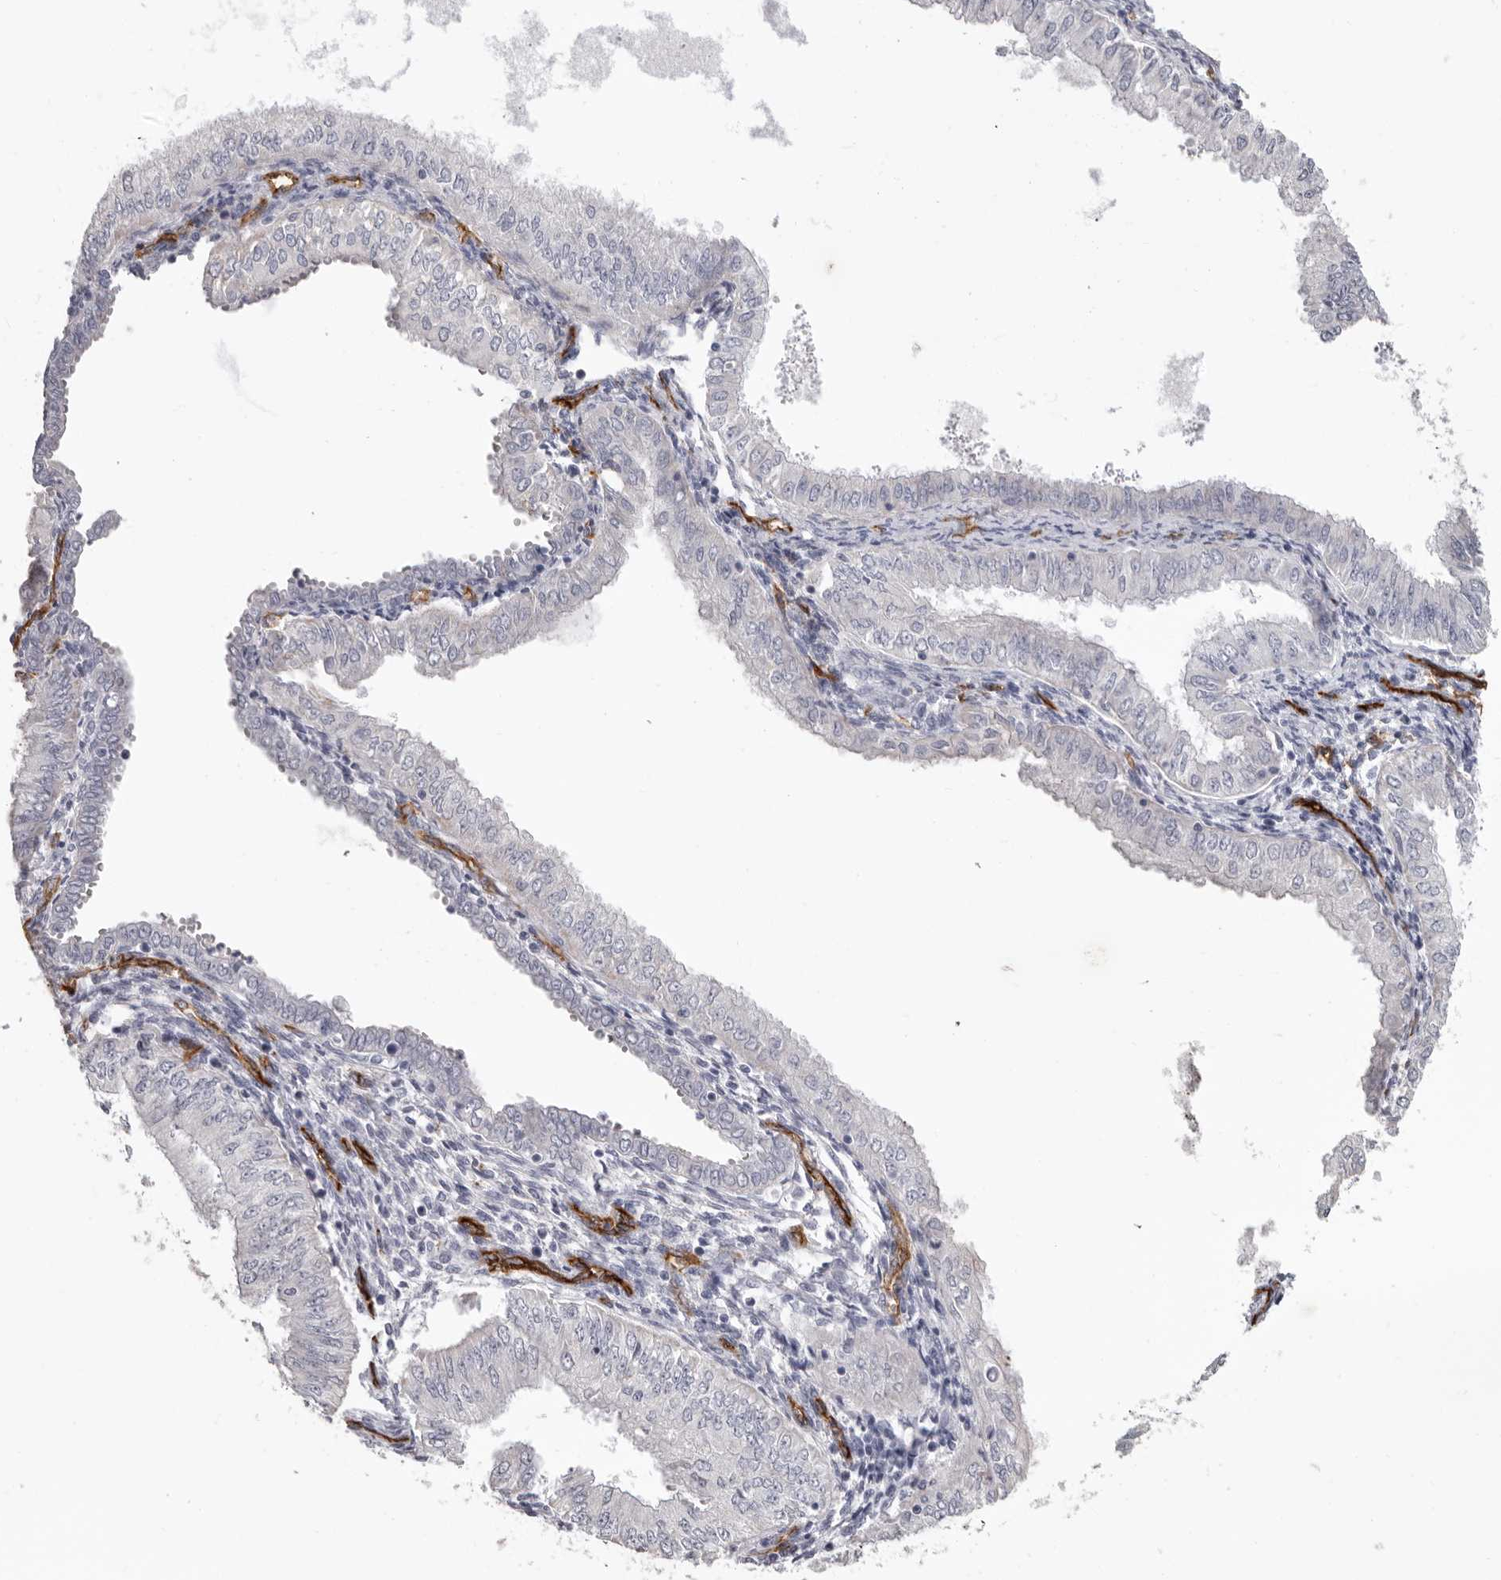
{"staining": {"intensity": "negative", "quantity": "none", "location": "none"}, "tissue": "endometrial cancer", "cell_type": "Tumor cells", "image_type": "cancer", "snomed": [{"axis": "morphology", "description": "Normal tissue, NOS"}, {"axis": "morphology", "description": "Adenocarcinoma, NOS"}, {"axis": "topography", "description": "Endometrium"}], "caption": "This micrograph is of endometrial cancer stained with IHC to label a protein in brown with the nuclei are counter-stained blue. There is no positivity in tumor cells. (Immunohistochemistry, brightfield microscopy, high magnification).", "gene": "ADGRL4", "patient": {"sex": "female", "age": 53}}